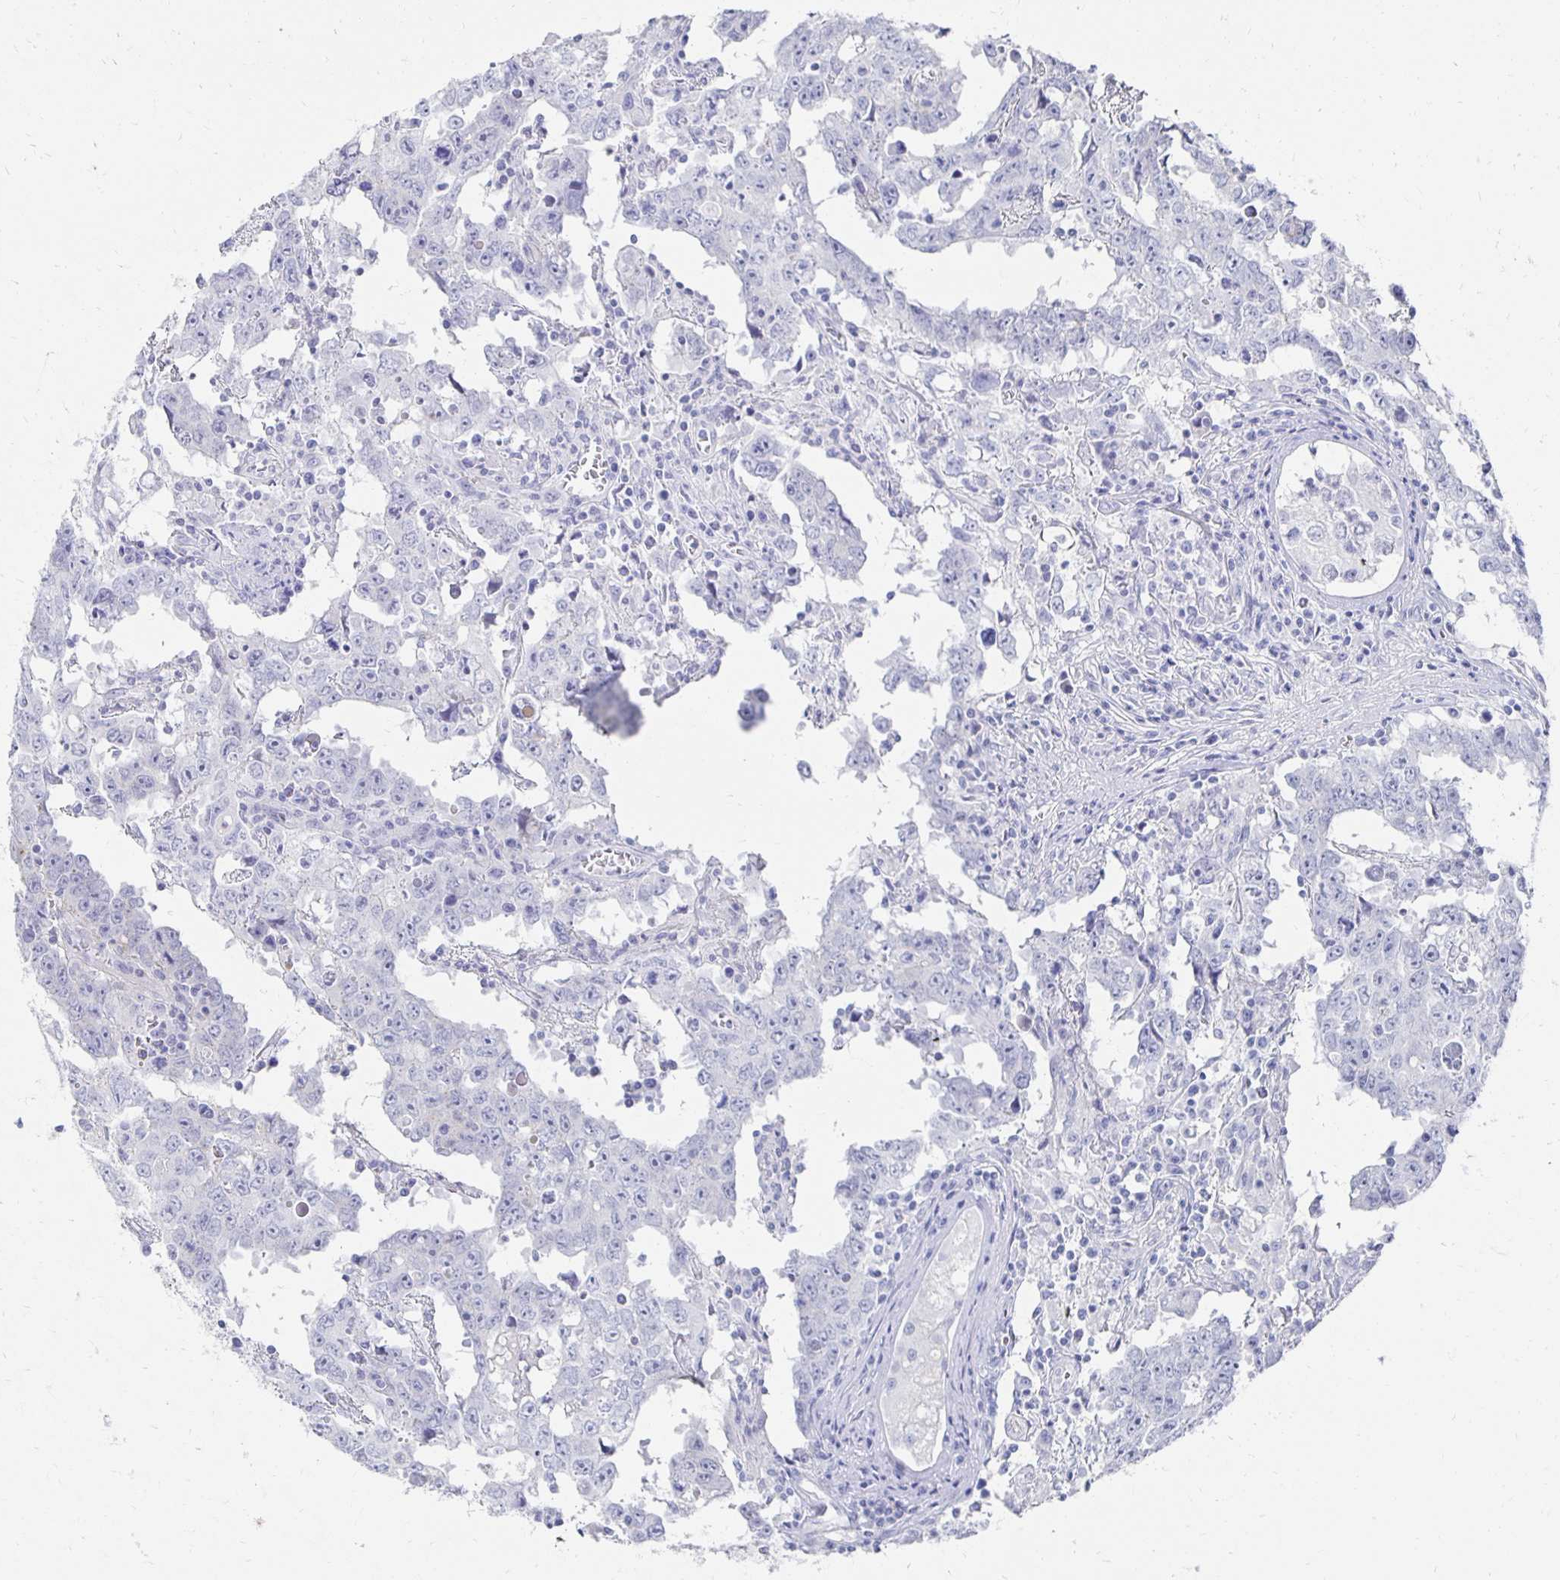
{"staining": {"intensity": "negative", "quantity": "none", "location": "none"}, "tissue": "testis cancer", "cell_type": "Tumor cells", "image_type": "cancer", "snomed": [{"axis": "morphology", "description": "Carcinoma, Embryonal, NOS"}, {"axis": "topography", "description": "Testis"}], "caption": "The histopathology image demonstrates no significant staining in tumor cells of embryonal carcinoma (testis).", "gene": "PRDM7", "patient": {"sex": "male", "age": 22}}